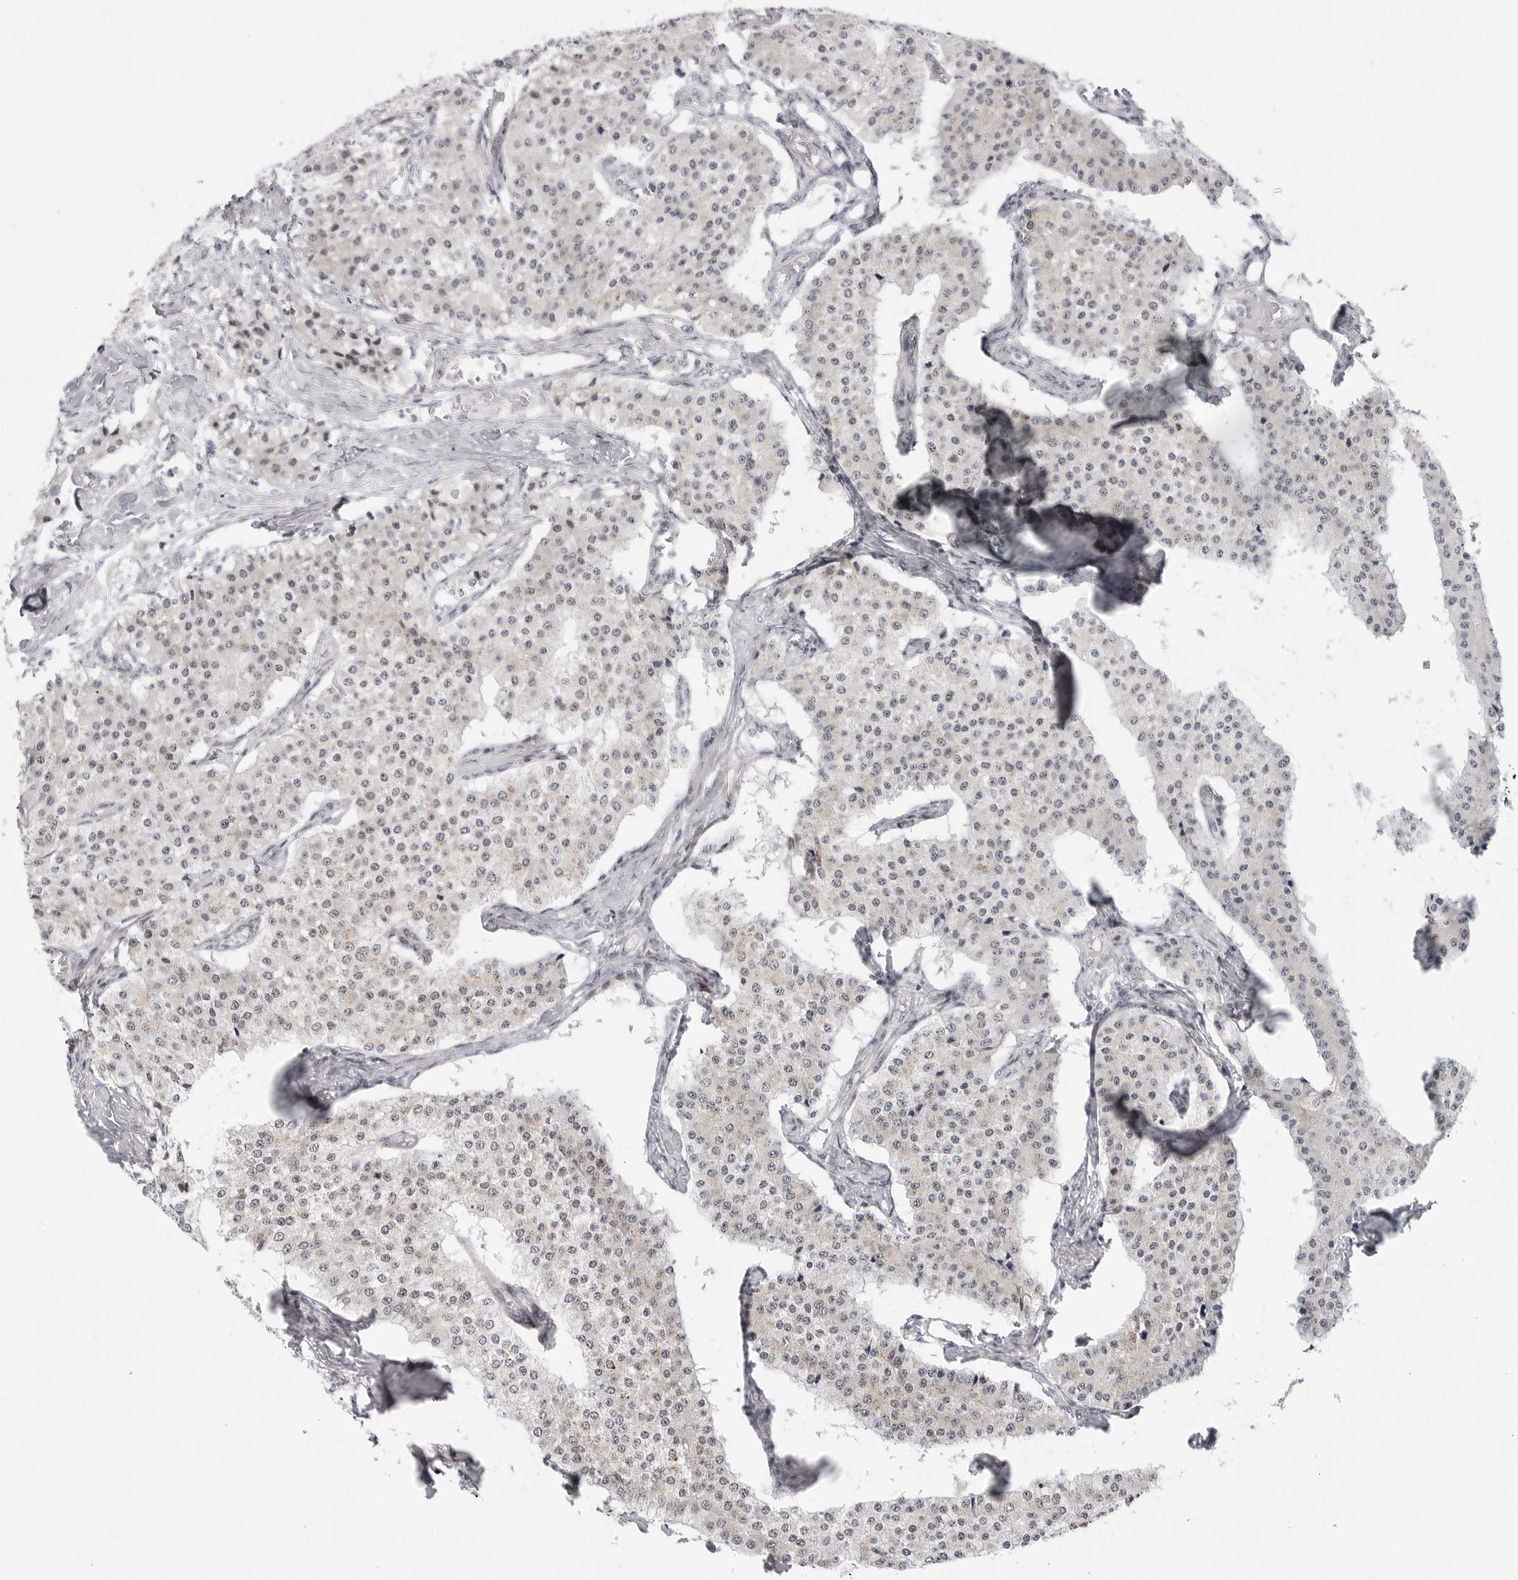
{"staining": {"intensity": "weak", "quantity": "<25%", "location": "cytoplasmic/membranous"}, "tissue": "carcinoid", "cell_type": "Tumor cells", "image_type": "cancer", "snomed": [{"axis": "morphology", "description": "Carcinoid, malignant, NOS"}, {"axis": "topography", "description": "Colon"}], "caption": "Carcinoid was stained to show a protein in brown. There is no significant positivity in tumor cells. (DAB immunohistochemistry (IHC) with hematoxylin counter stain).", "gene": "FAM135B", "patient": {"sex": "female", "age": 52}}